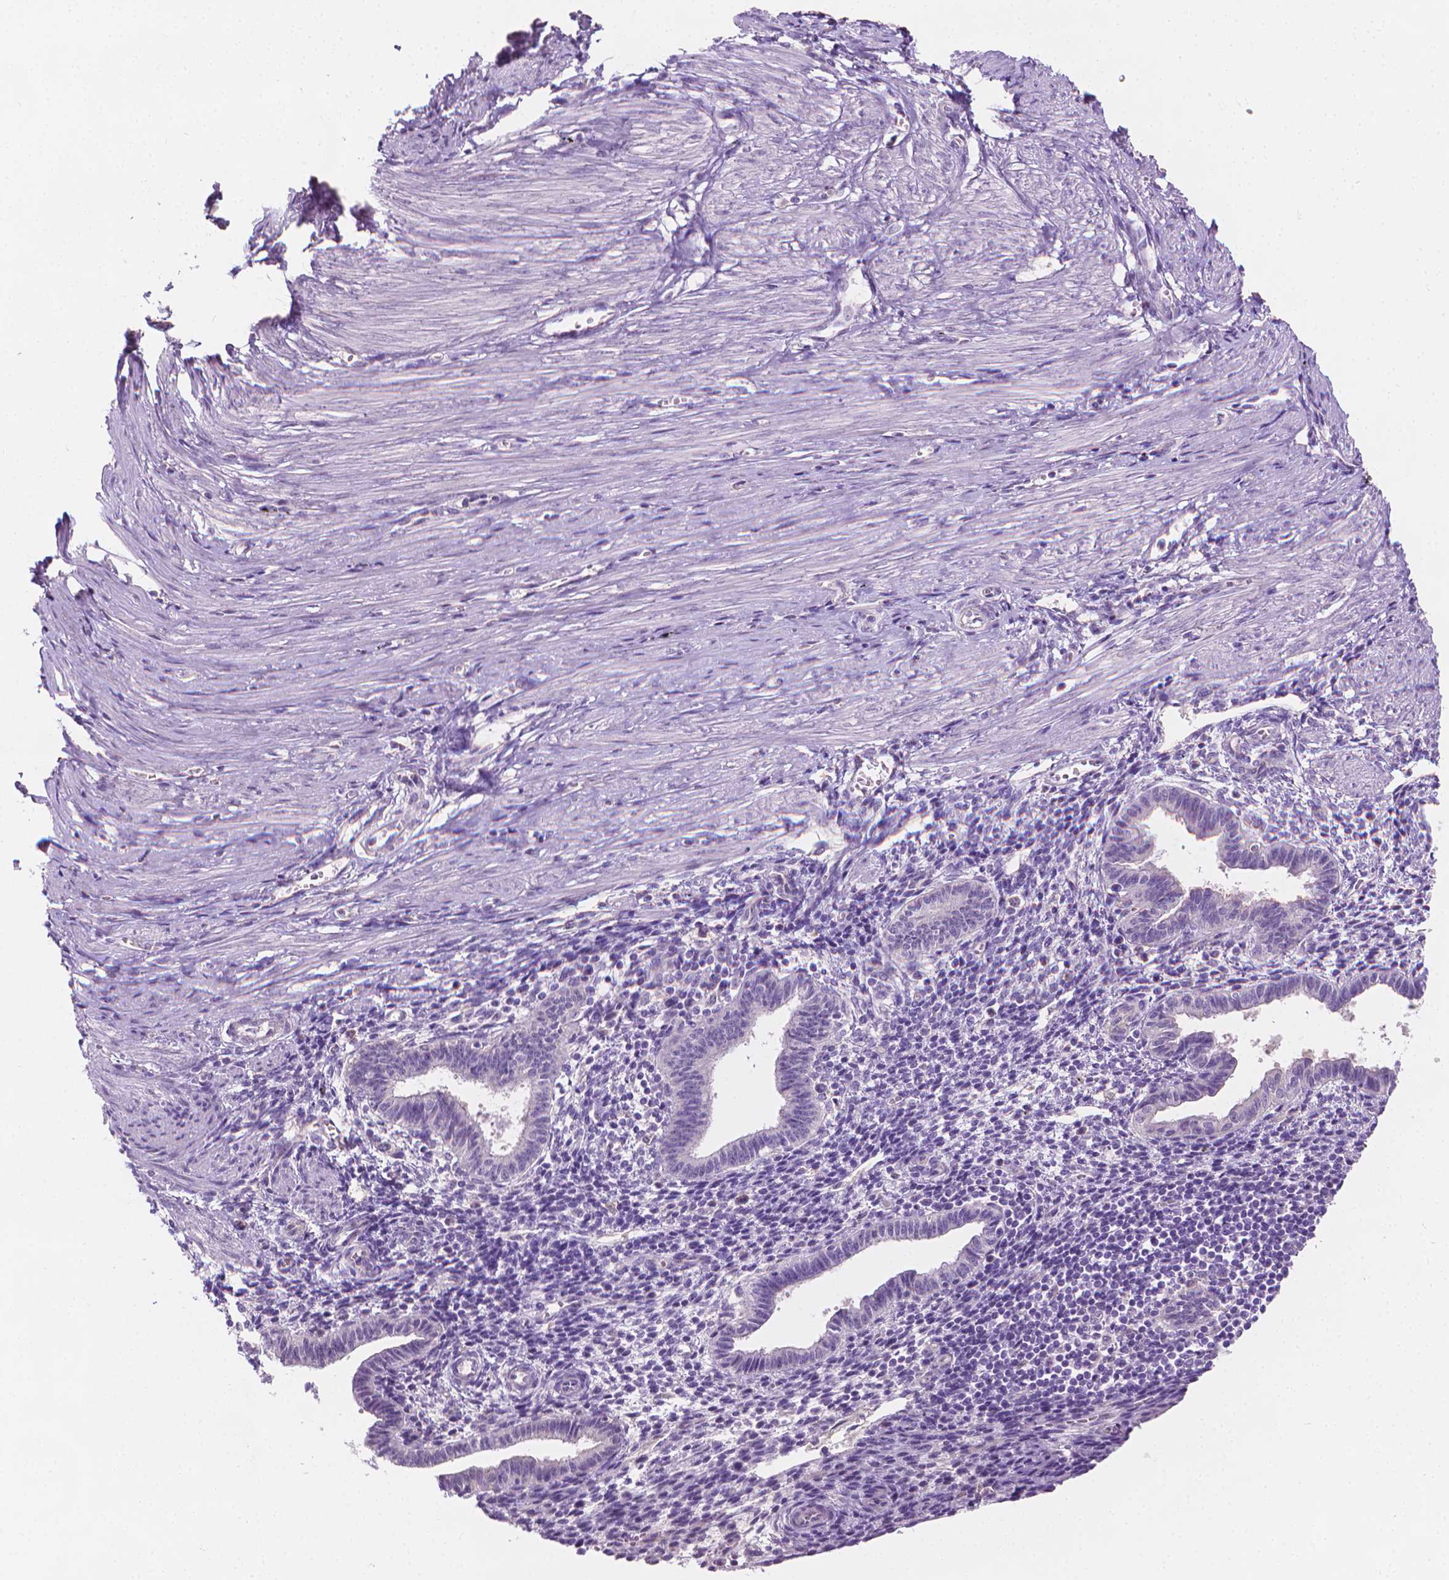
{"staining": {"intensity": "negative", "quantity": "none", "location": "none"}, "tissue": "endometrium", "cell_type": "Cells in endometrial stroma", "image_type": "normal", "snomed": [{"axis": "morphology", "description": "Normal tissue, NOS"}, {"axis": "topography", "description": "Endometrium"}], "caption": "Immunohistochemical staining of unremarkable human endometrium reveals no significant staining in cells in endometrial stroma. The staining is performed using DAB brown chromogen with nuclei counter-stained in using hematoxylin.", "gene": "FASN", "patient": {"sex": "female", "age": 37}}